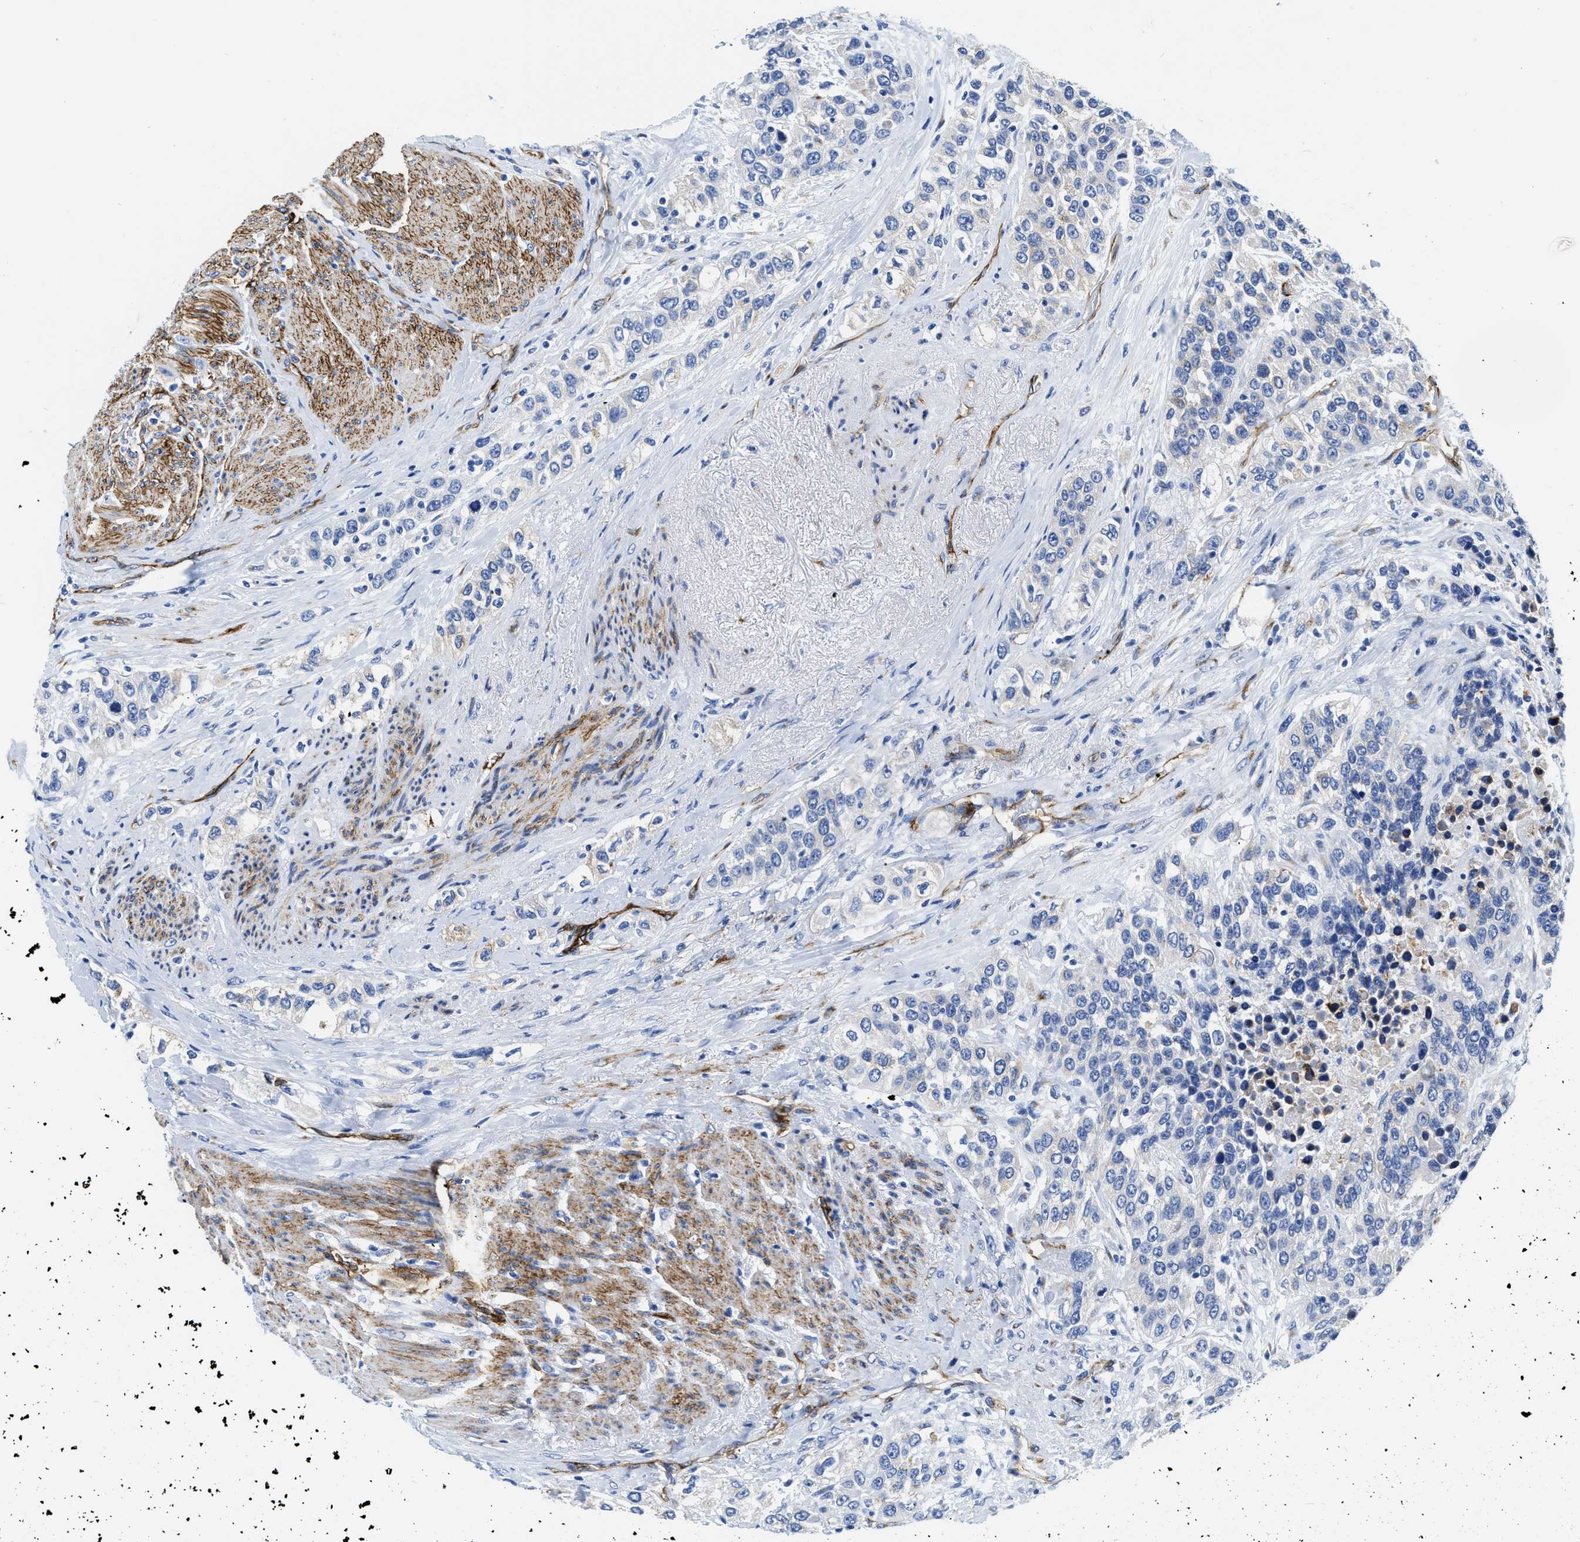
{"staining": {"intensity": "negative", "quantity": "none", "location": "none"}, "tissue": "urothelial cancer", "cell_type": "Tumor cells", "image_type": "cancer", "snomed": [{"axis": "morphology", "description": "Urothelial carcinoma, High grade"}, {"axis": "topography", "description": "Urinary bladder"}], "caption": "This histopathology image is of high-grade urothelial carcinoma stained with immunohistochemistry to label a protein in brown with the nuclei are counter-stained blue. There is no positivity in tumor cells.", "gene": "TVP23B", "patient": {"sex": "female", "age": 80}}